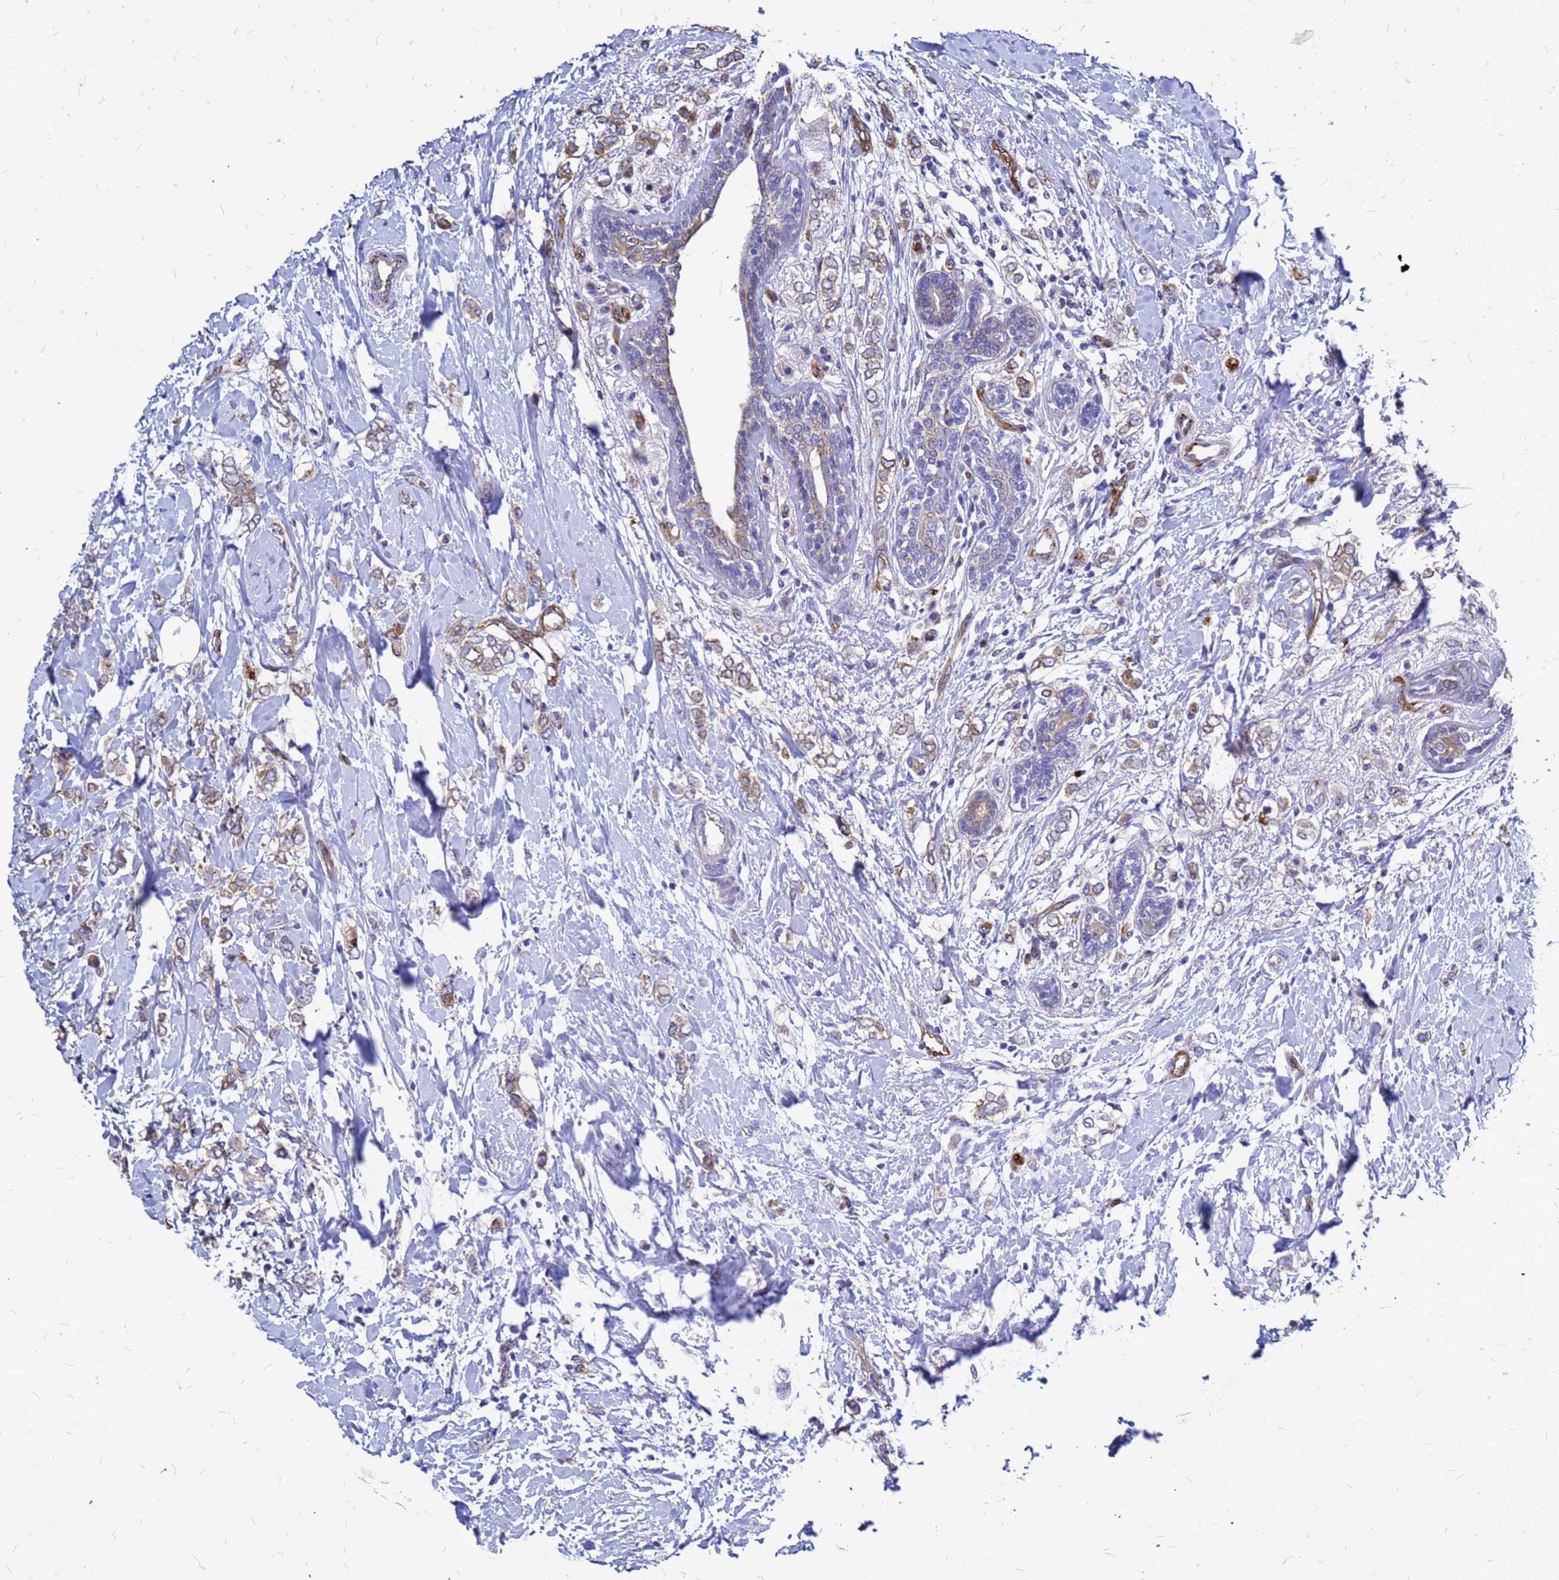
{"staining": {"intensity": "moderate", "quantity": "25%-75%", "location": "cytoplasmic/membranous"}, "tissue": "breast cancer", "cell_type": "Tumor cells", "image_type": "cancer", "snomed": [{"axis": "morphology", "description": "Normal tissue, NOS"}, {"axis": "morphology", "description": "Lobular carcinoma"}, {"axis": "topography", "description": "Breast"}], "caption": "An immunohistochemistry (IHC) image of tumor tissue is shown. Protein staining in brown labels moderate cytoplasmic/membranous positivity in lobular carcinoma (breast) within tumor cells.", "gene": "NOSTRIN", "patient": {"sex": "female", "age": 47}}